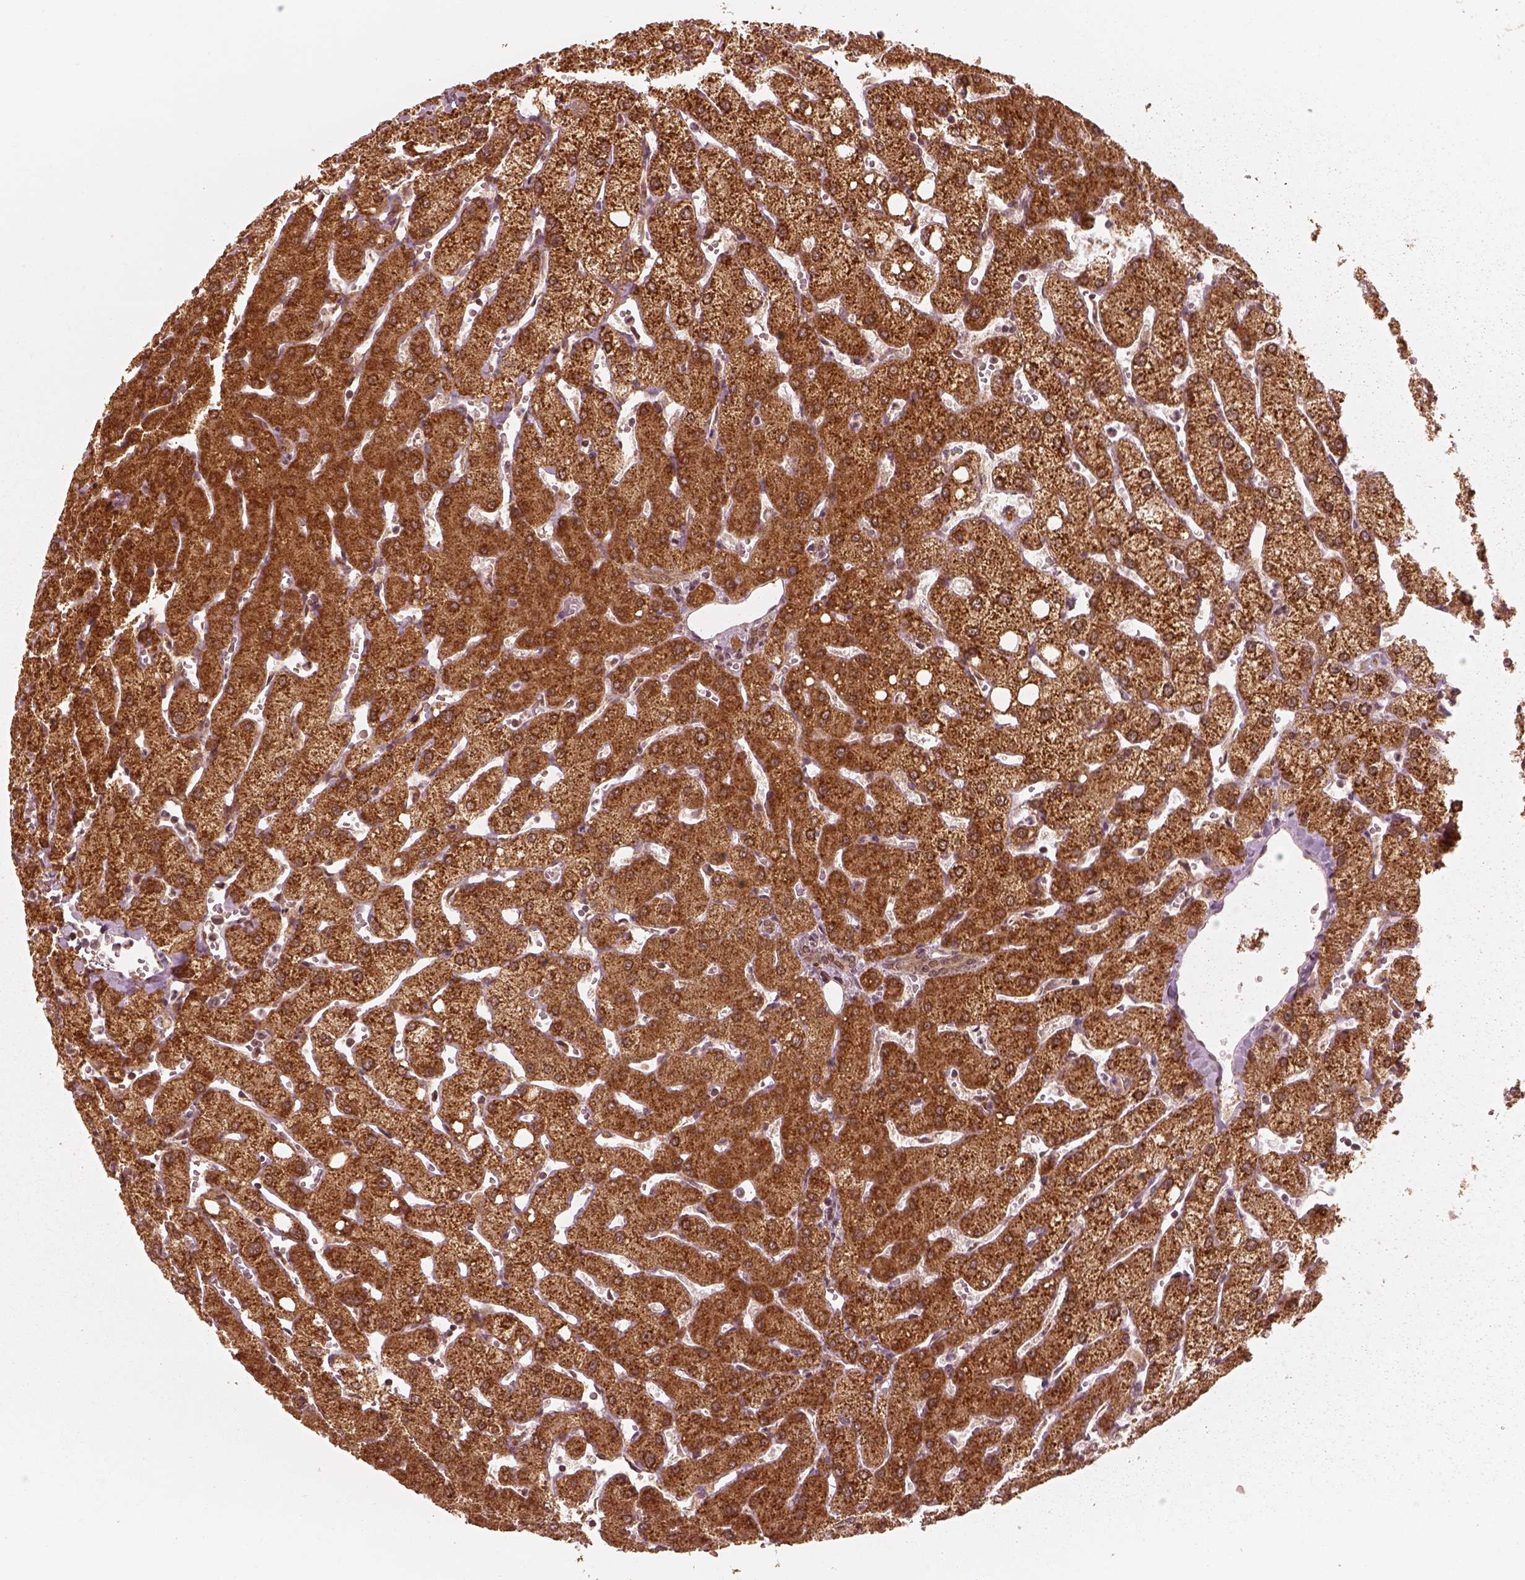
{"staining": {"intensity": "moderate", "quantity": ">75%", "location": "cytoplasmic/membranous"}, "tissue": "liver", "cell_type": "Cholangiocytes", "image_type": "normal", "snomed": [{"axis": "morphology", "description": "Normal tissue, NOS"}, {"axis": "topography", "description": "Liver"}], "caption": "Immunohistochemistry of benign human liver displays medium levels of moderate cytoplasmic/membranous positivity in about >75% of cholangiocytes. The protein of interest is shown in brown color, while the nuclei are stained blue.", "gene": "DNAJC25", "patient": {"sex": "female", "age": 54}}